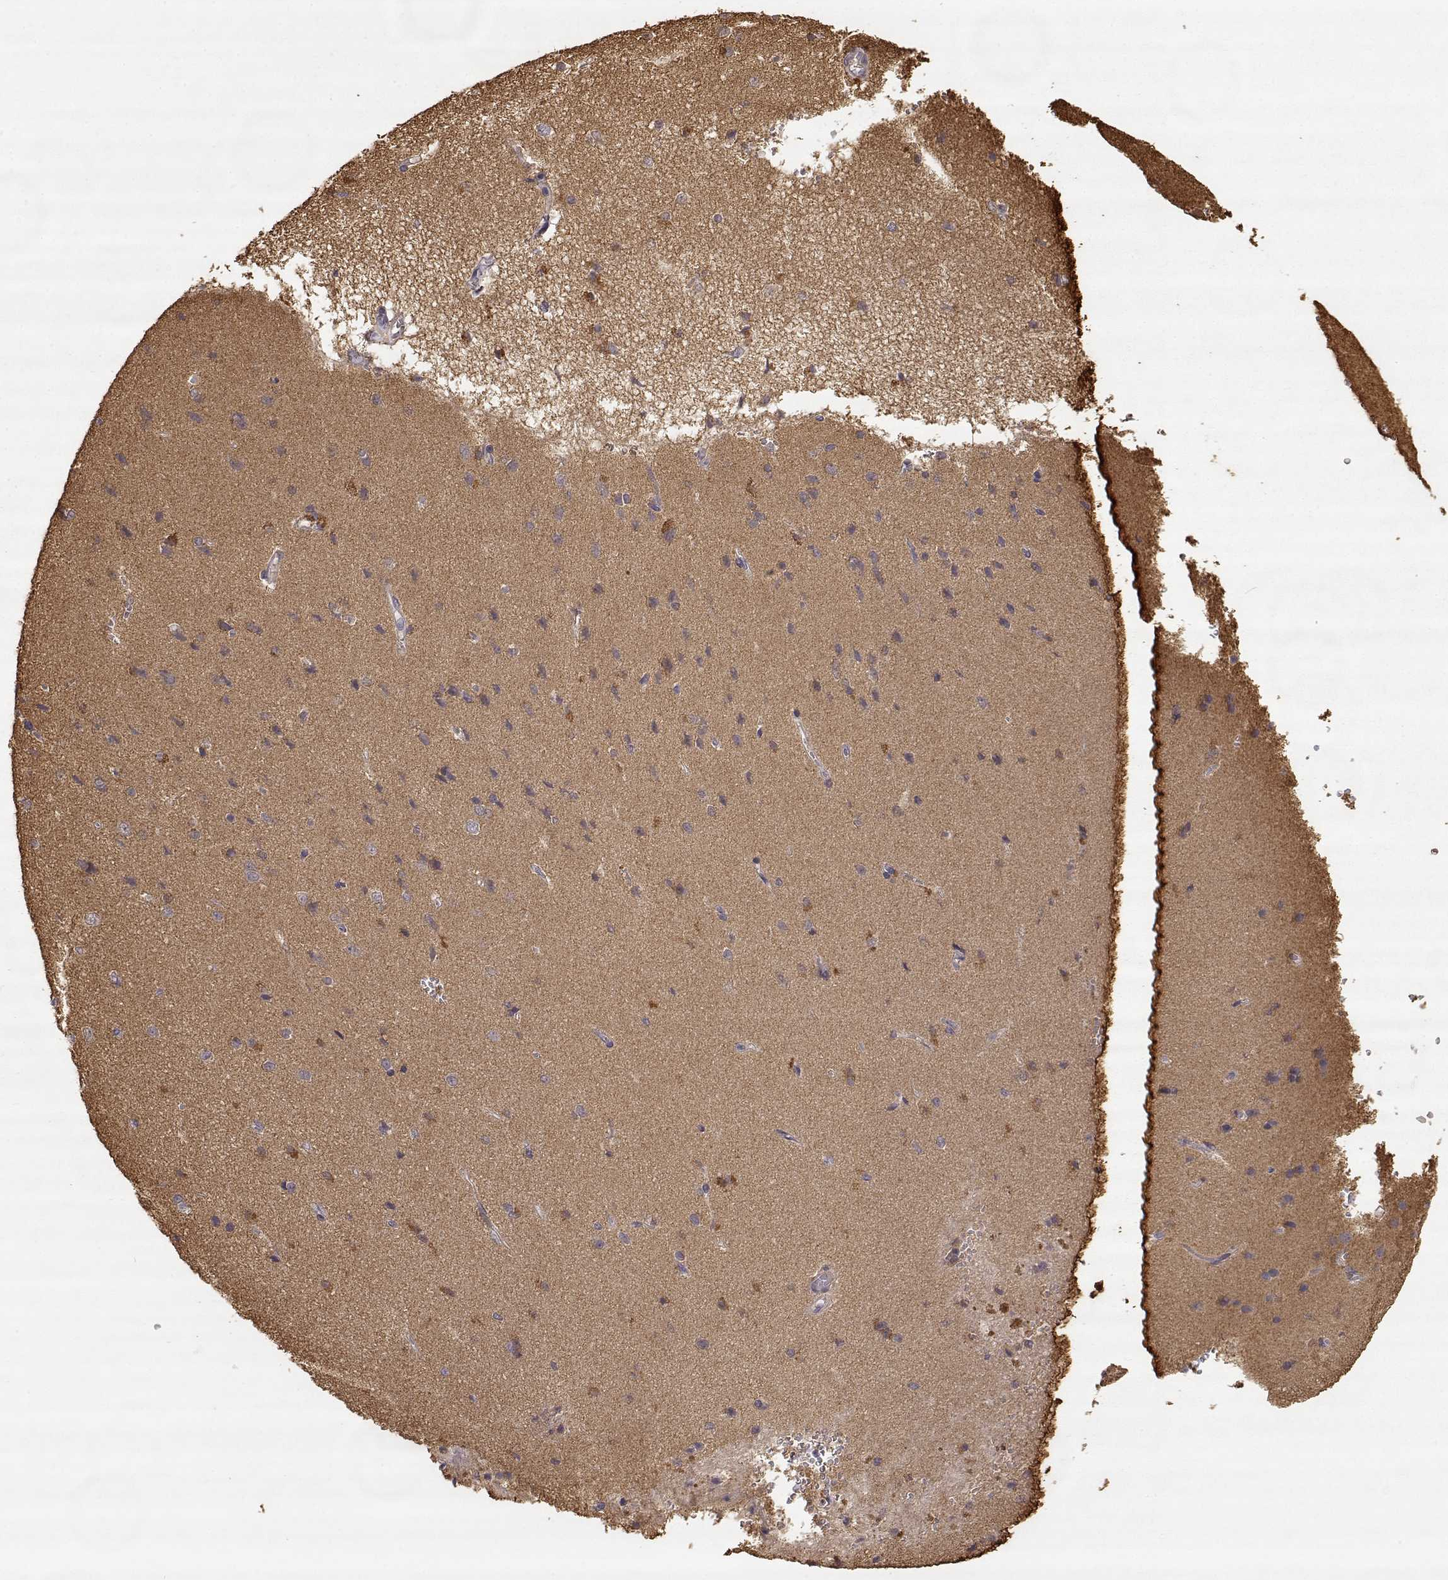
{"staining": {"intensity": "moderate", "quantity": "<25%", "location": "cytoplasmic/membranous"}, "tissue": "cerebral cortex", "cell_type": "Endothelial cells", "image_type": "normal", "snomed": [{"axis": "morphology", "description": "Normal tissue, NOS"}, {"axis": "topography", "description": "Cerebral cortex"}], "caption": "This micrograph shows immunohistochemistry (IHC) staining of unremarkable human cerebral cortex, with low moderate cytoplasmic/membranous expression in approximately <25% of endothelial cells.", "gene": "CRIM1", "patient": {"sex": "male", "age": 37}}